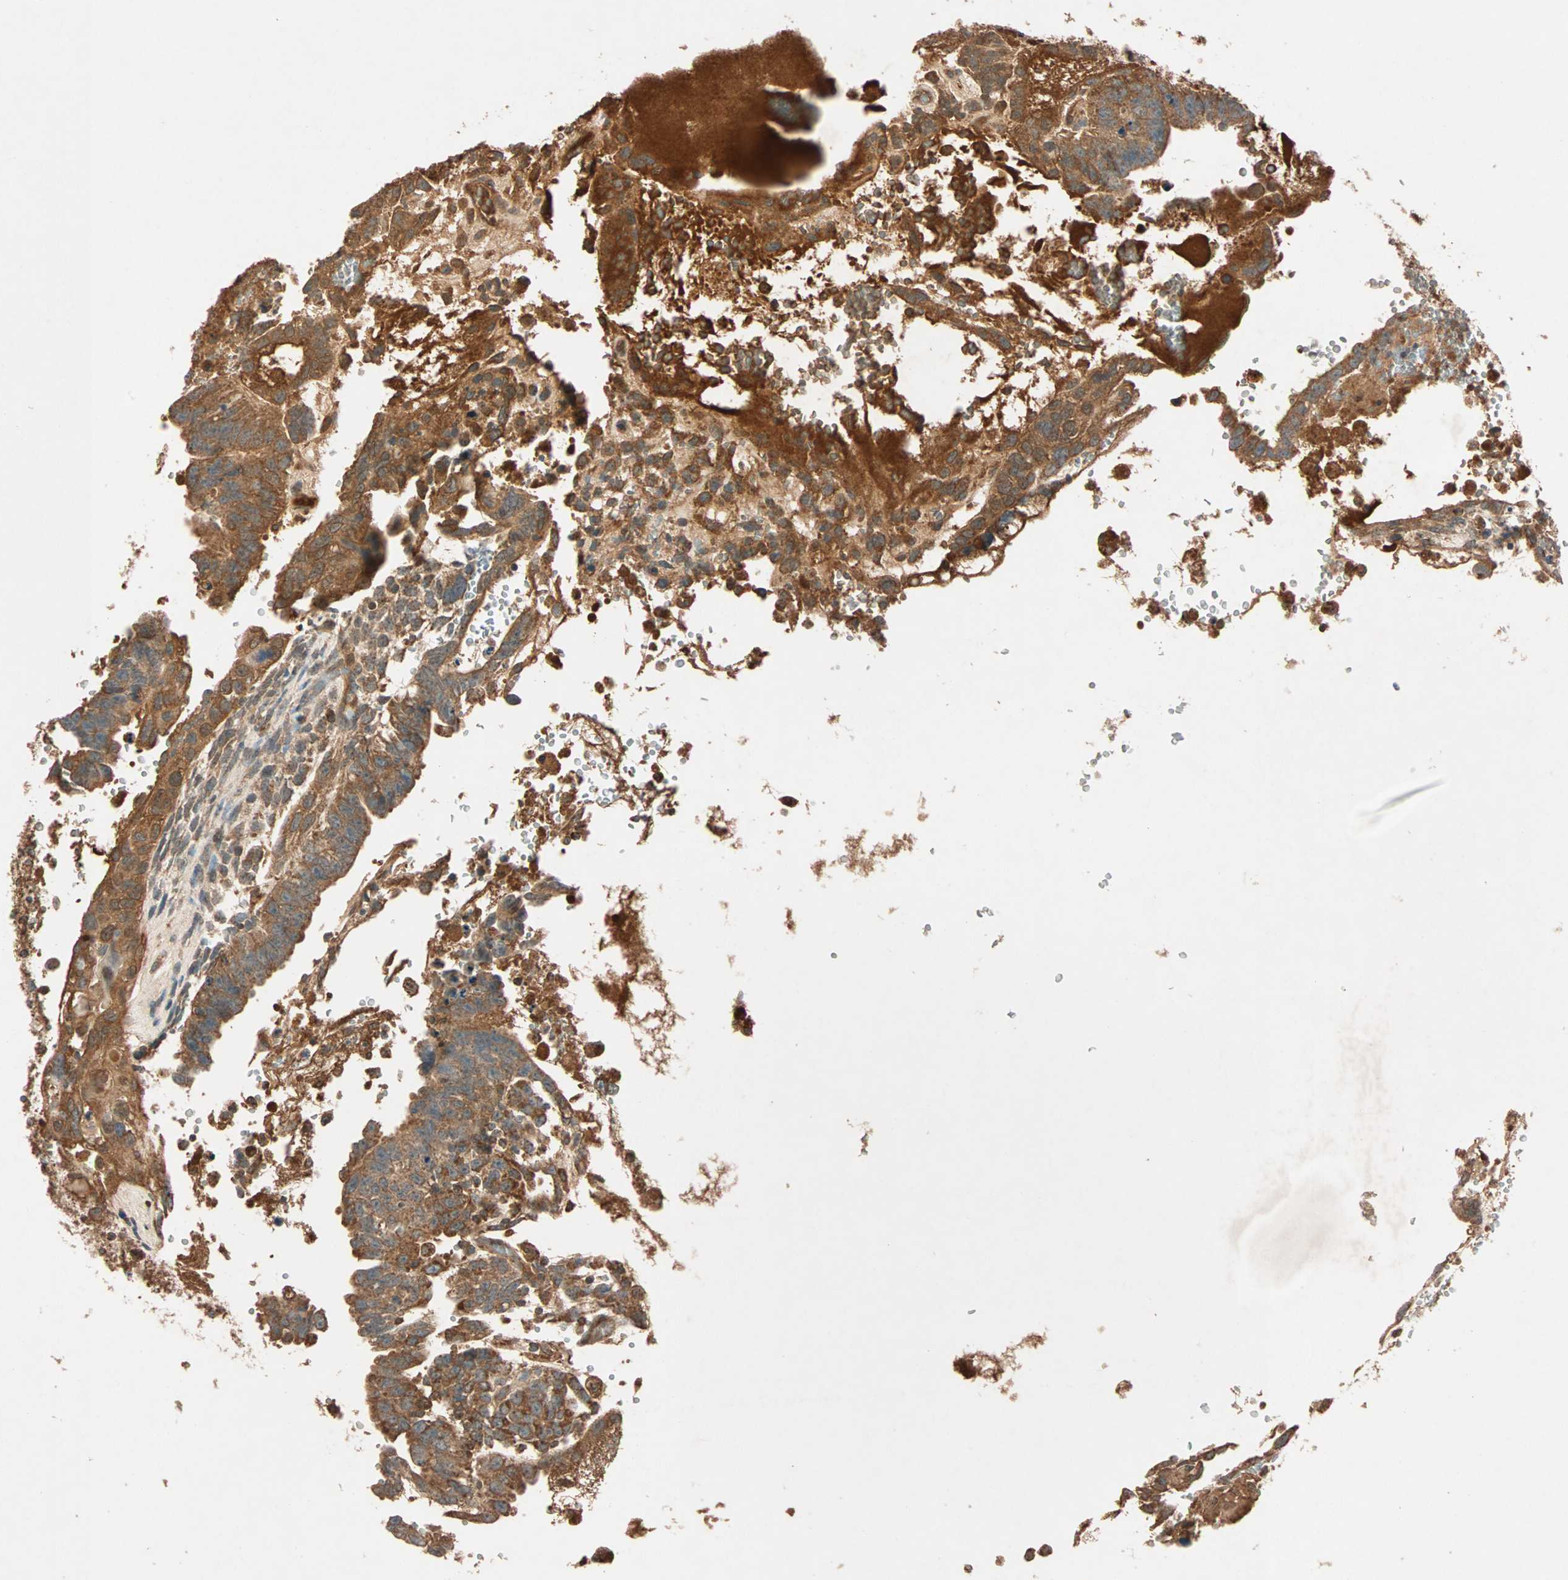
{"staining": {"intensity": "moderate", "quantity": ">75%", "location": "cytoplasmic/membranous"}, "tissue": "testis cancer", "cell_type": "Tumor cells", "image_type": "cancer", "snomed": [{"axis": "morphology", "description": "Seminoma, NOS"}, {"axis": "morphology", "description": "Carcinoma, Embryonal, NOS"}, {"axis": "topography", "description": "Testis"}], "caption": "High-power microscopy captured an immunohistochemistry (IHC) micrograph of testis cancer, revealing moderate cytoplasmic/membranous positivity in about >75% of tumor cells.", "gene": "MAPK1", "patient": {"sex": "male", "age": 52}}